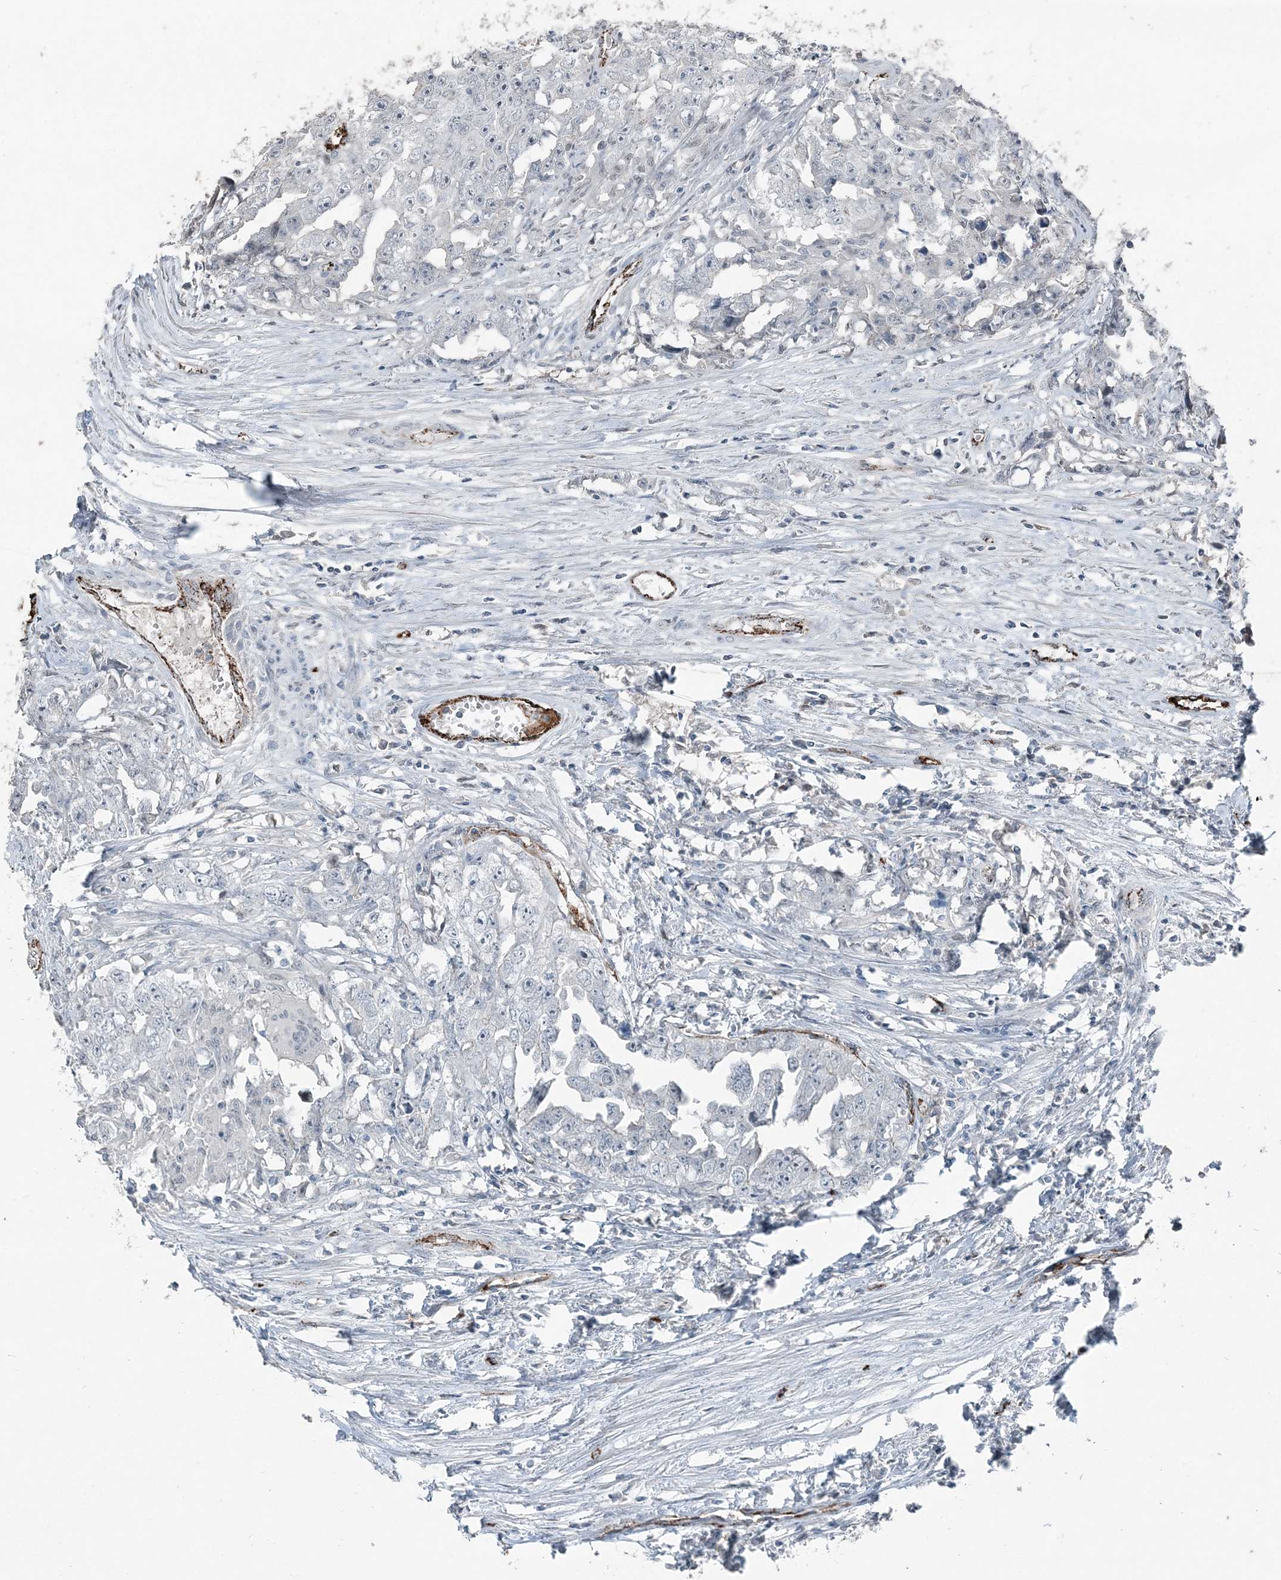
{"staining": {"intensity": "negative", "quantity": "none", "location": "none"}, "tissue": "testis cancer", "cell_type": "Tumor cells", "image_type": "cancer", "snomed": [{"axis": "morphology", "description": "Seminoma, NOS"}, {"axis": "morphology", "description": "Carcinoma, Embryonal, NOS"}, {"axis": "topography", "description": "Testis"}], "caption": "Testis cancer was stained to show a protein in brown. There is no significant staining in tumor cells.", "gene": "ELOVL7", "patient": {"sex": "male", "age": 43}}